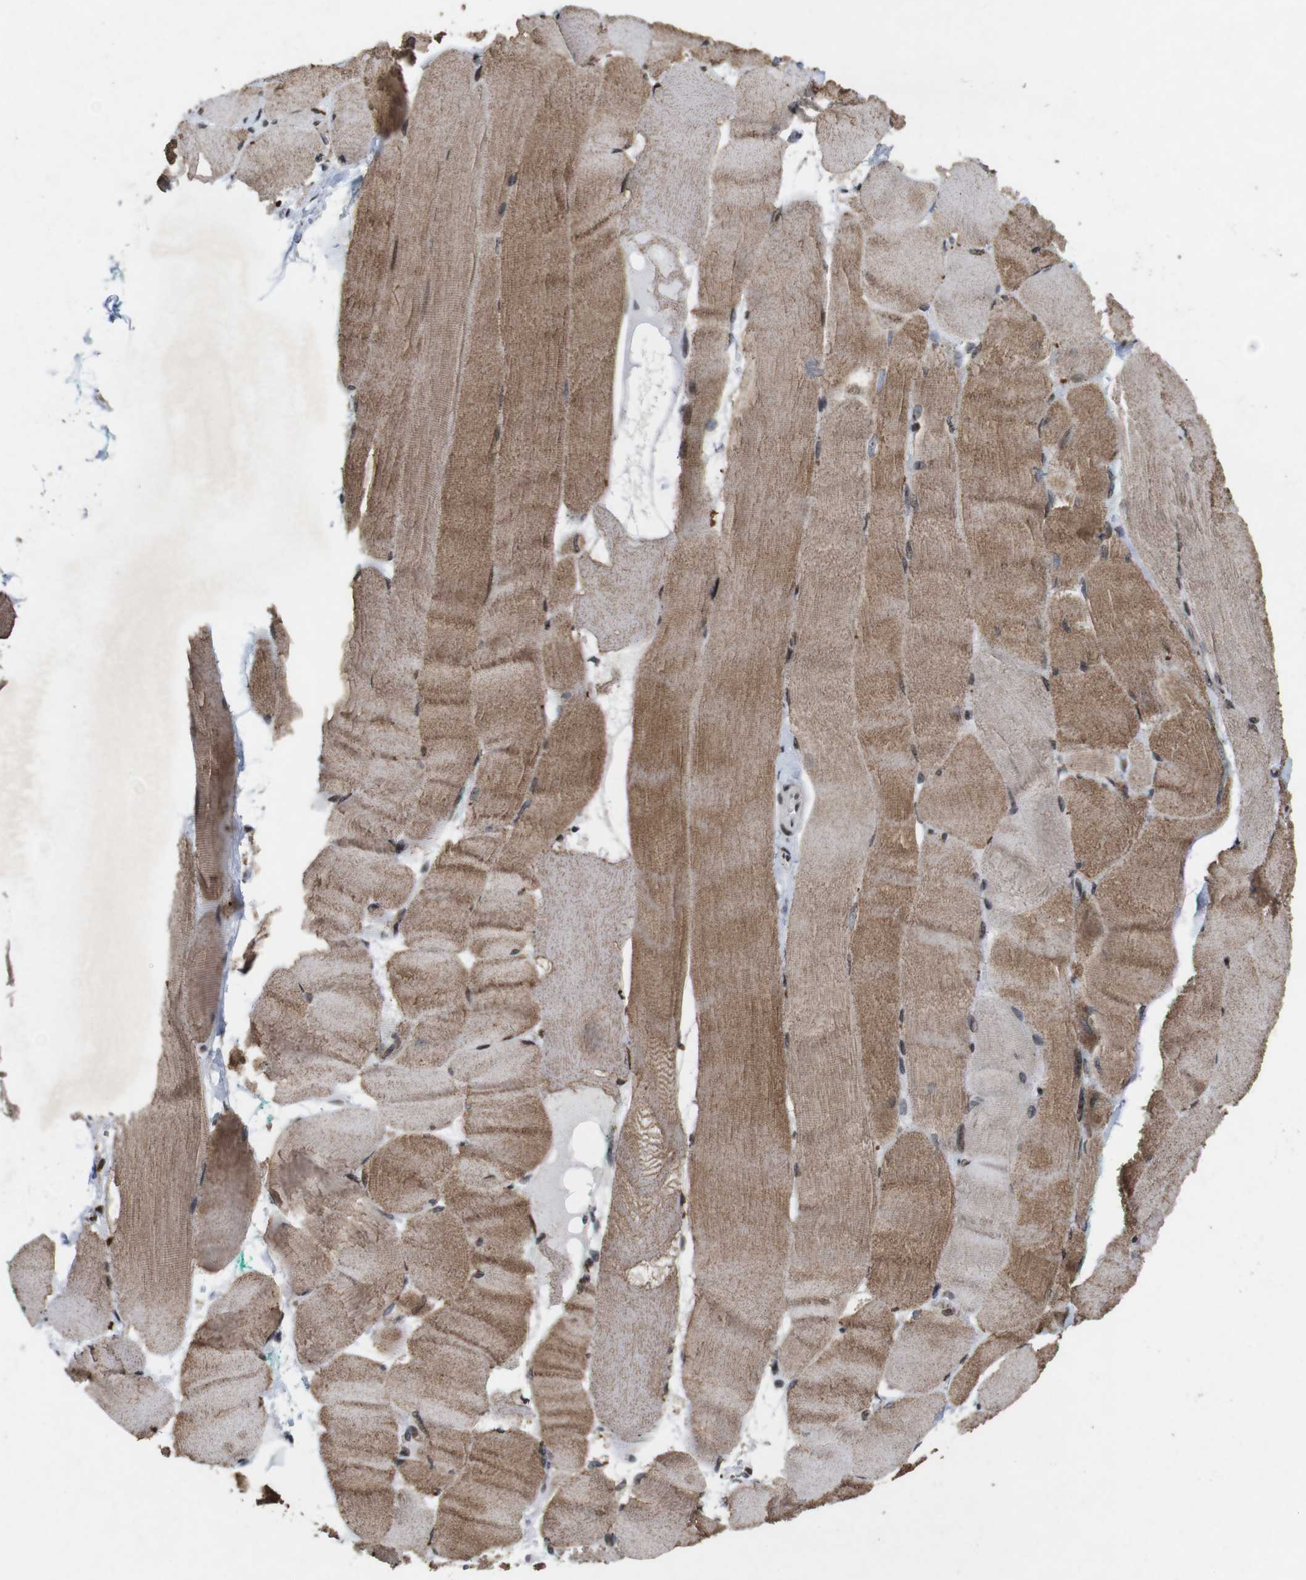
{"staining": {"intensity": "moderate", "quantity": ">75%", "location": "cytoplasmic/membranous,nuclear"}, "tissue": "skeletal muscle", "cell_type": "Myocytes", "image_type": "normal", "snomed": [{"axis": "morphology", "description": "Normal tissue, NOS"}, {"axis": "morphology", "description": "Squamous cell carcinoma, NOS"}, {"axis": "topography", "description": "Skeletal muscle"}], "caption": "This is an image of IHC staining of benign skeletal muscle, which shows moderate staining in the cytoplasmic/membranous,nuclear of myocytes.", "gene": "MAGEH1", "patient": {"sex": "male", "age": 51}}